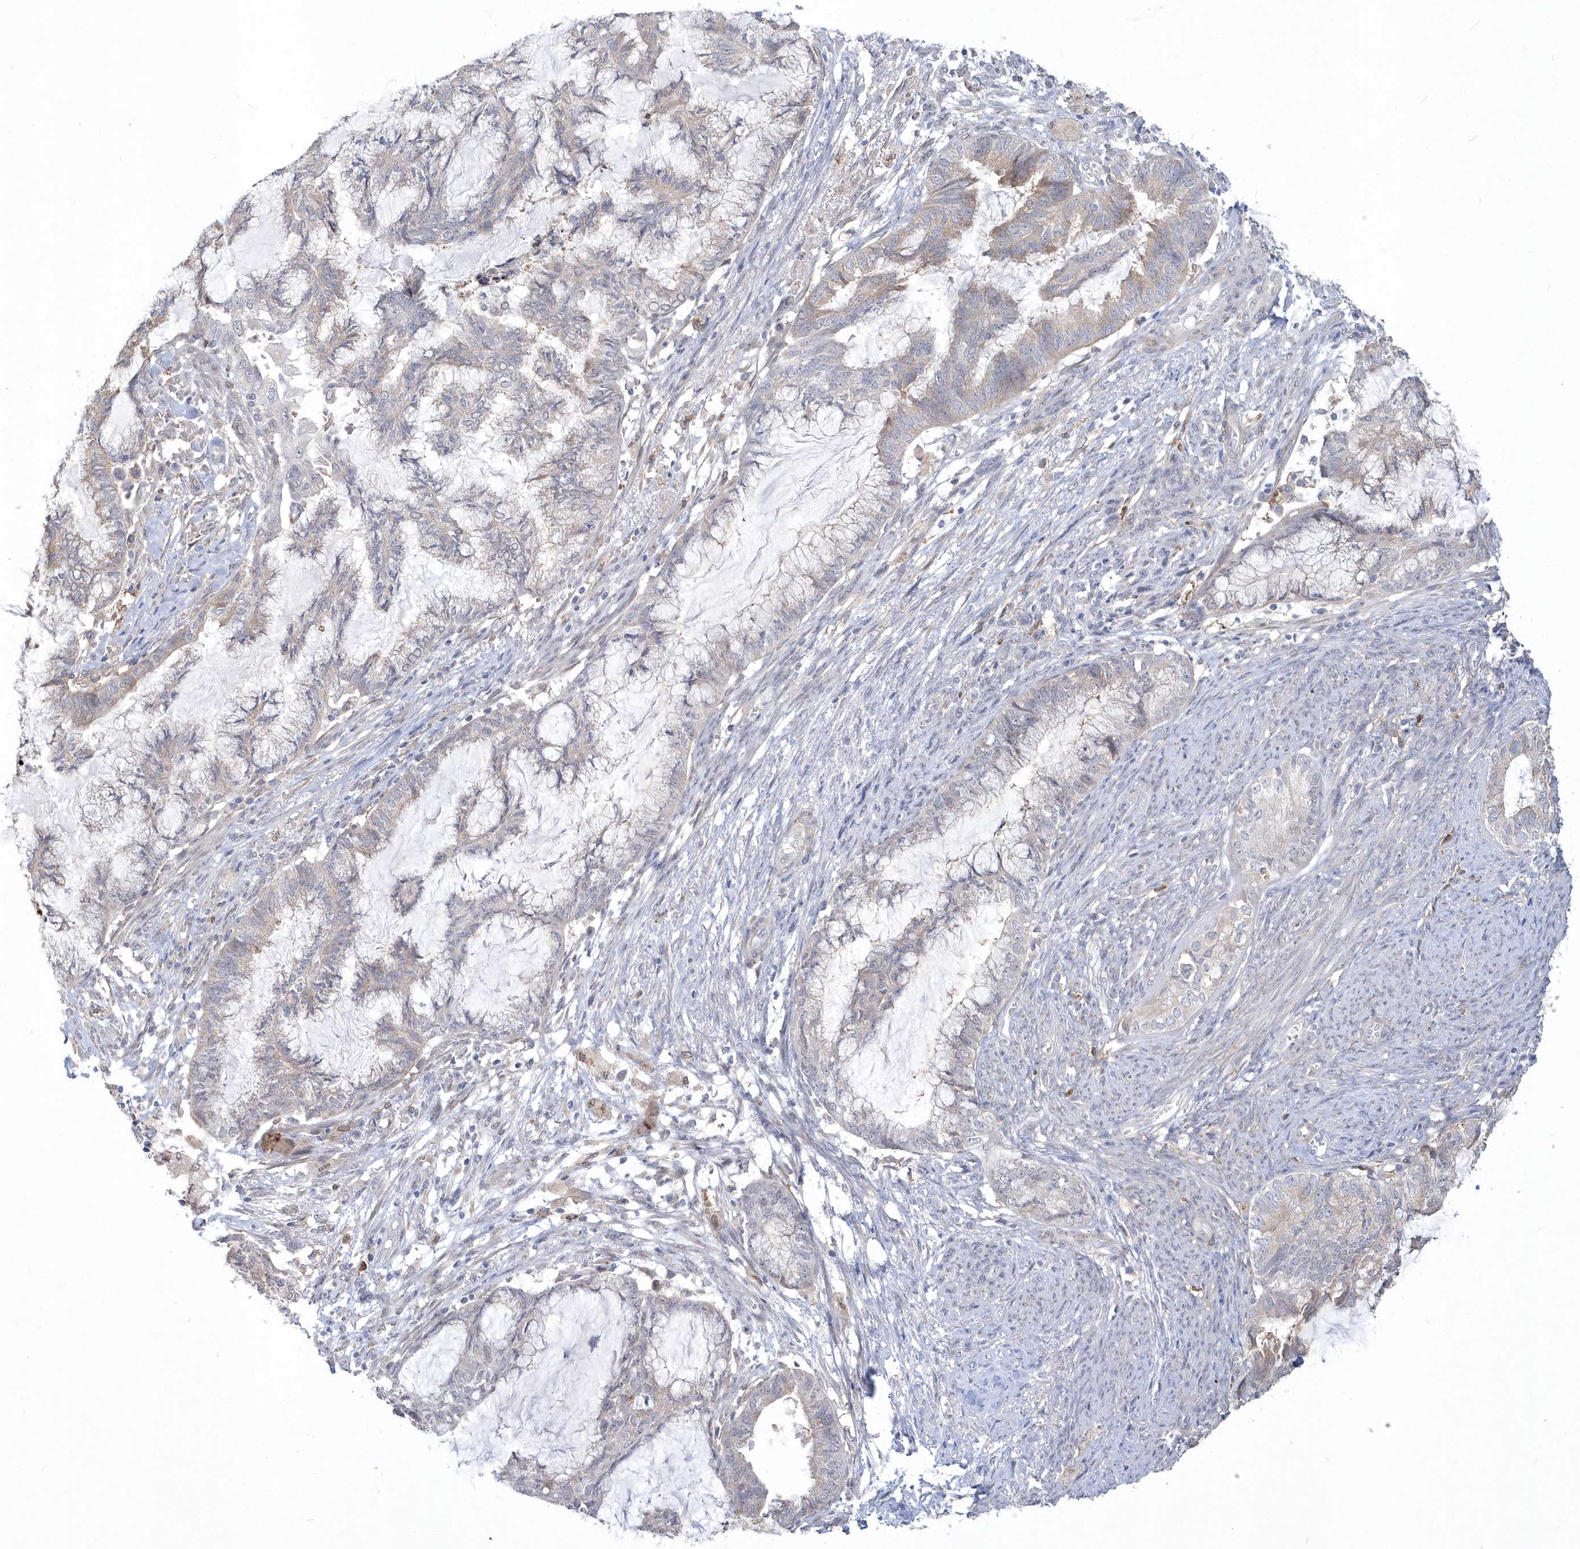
{"staining": {"intensity": "weak", "quantity": "25%-75%", "location": "cytoplasmic/membranous"}, "tissue": "endometrial cancer", "cell_type": "Tumor cells", "image_type": "cancer", "snomed": [{"axis": "morphology", "description": "Adenocarcinoma, NOS"}, {"axis": "topography", "description": "Endometrium"}], "caption": "This micrograph reveals immunohistochemistry (IHC) staining of endometrial adenocarcinoma, with low weak cytoplasmic/membranous staining in approximately 25%-75% of tumor cells.", "gene": "TSPEAR", "patient": {"sex": "female", "age": 86}}